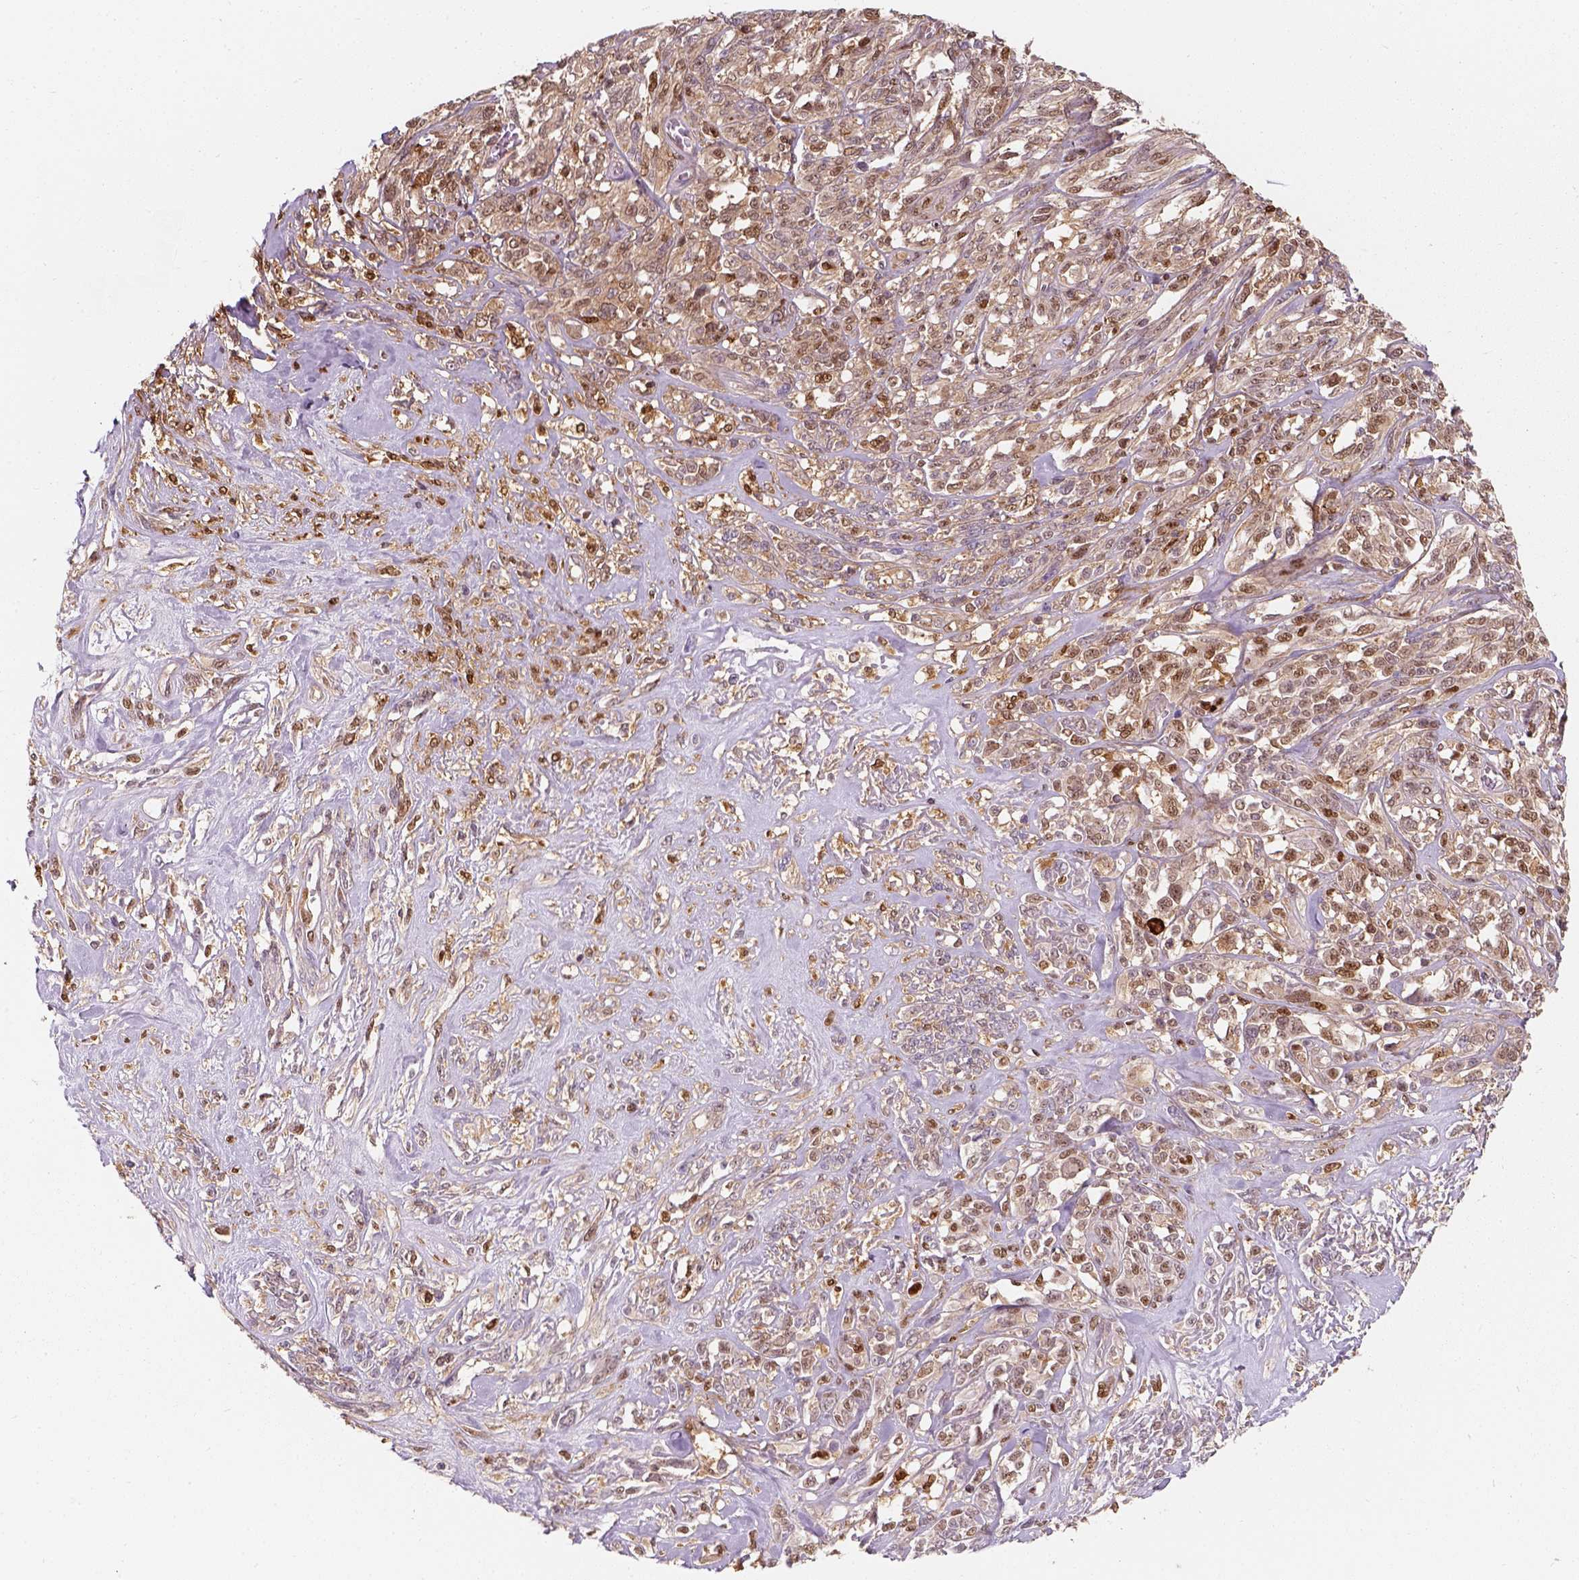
{"staining": {"intensity": "moderate", "quantity": ">75%", "location": "nuclear"}, "tissue": "melanoma", "cell_type": "Tumor cells", "image_type": "cancer", "snomed": [{"axis": "morphology", "description": "Malignant melanoma, NOS"}, {"axis": "topography", "description": "Skin"}], "caption": "Immunohistochemical staining of malignant melanoma shows moderate nuclear protein expression in approximately >75% of tumor cells.", "gene": "SQSTM1", "patient": {"sex": "female", "age": 91}}